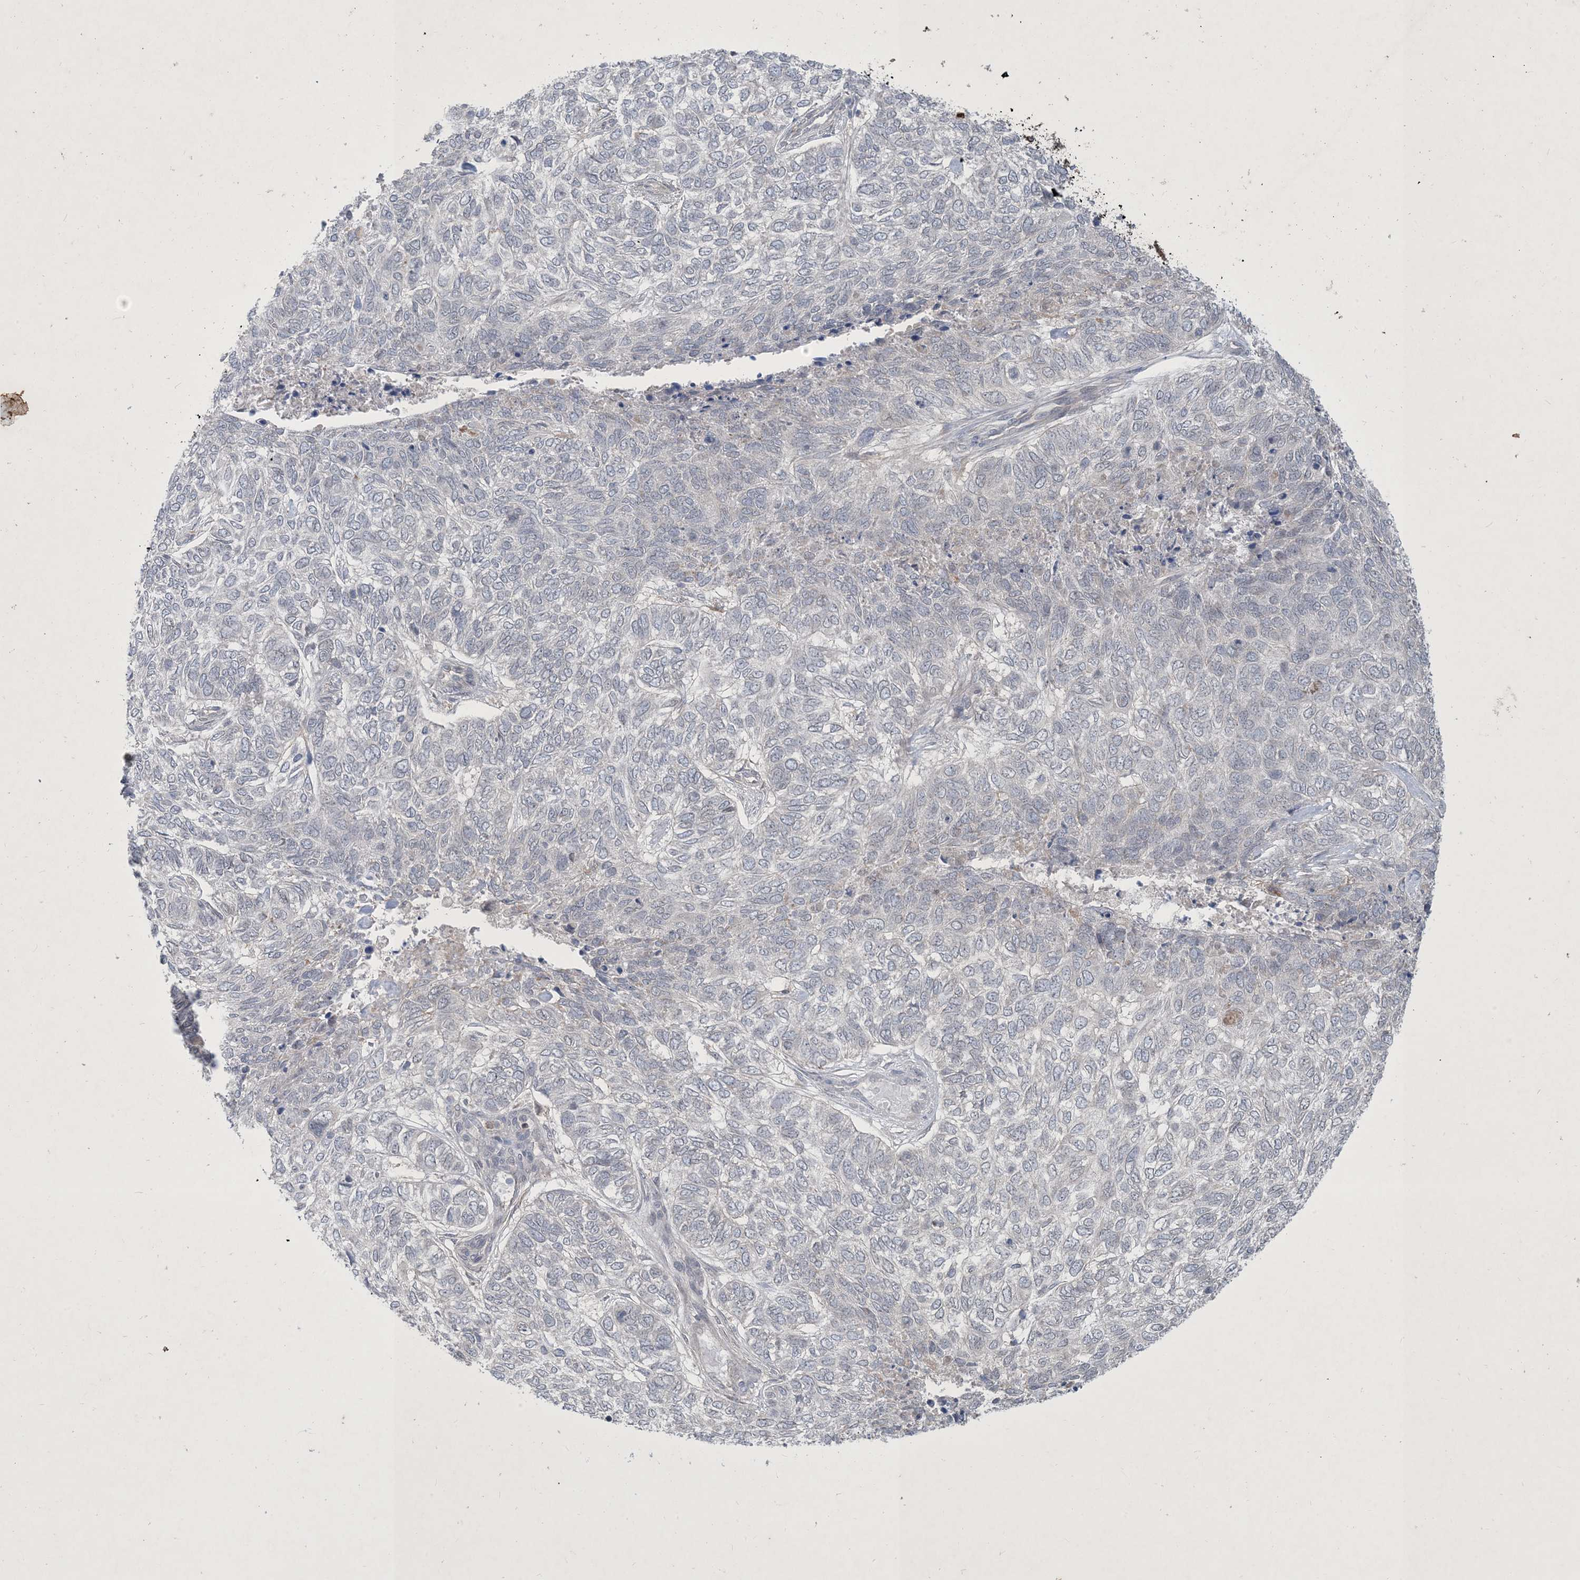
{"staining": {"intensity": "negative", "quantity": "none", "location": "none"}, "tissue": "skin cancer", "cell_type": "Tumor cells", "image_type": "cancer", "snomed": [{"axis": "morphology", "description": "Basal cell carcinoma"}, {"axis": "topography", "description": "Skin"}], "caption": "The micrograph demonstrates no significant positivity in tumor cells of basal cell carcinoma (skin).", "gene": "CDS1", "patient": {"sex": "female", "age": 65}}